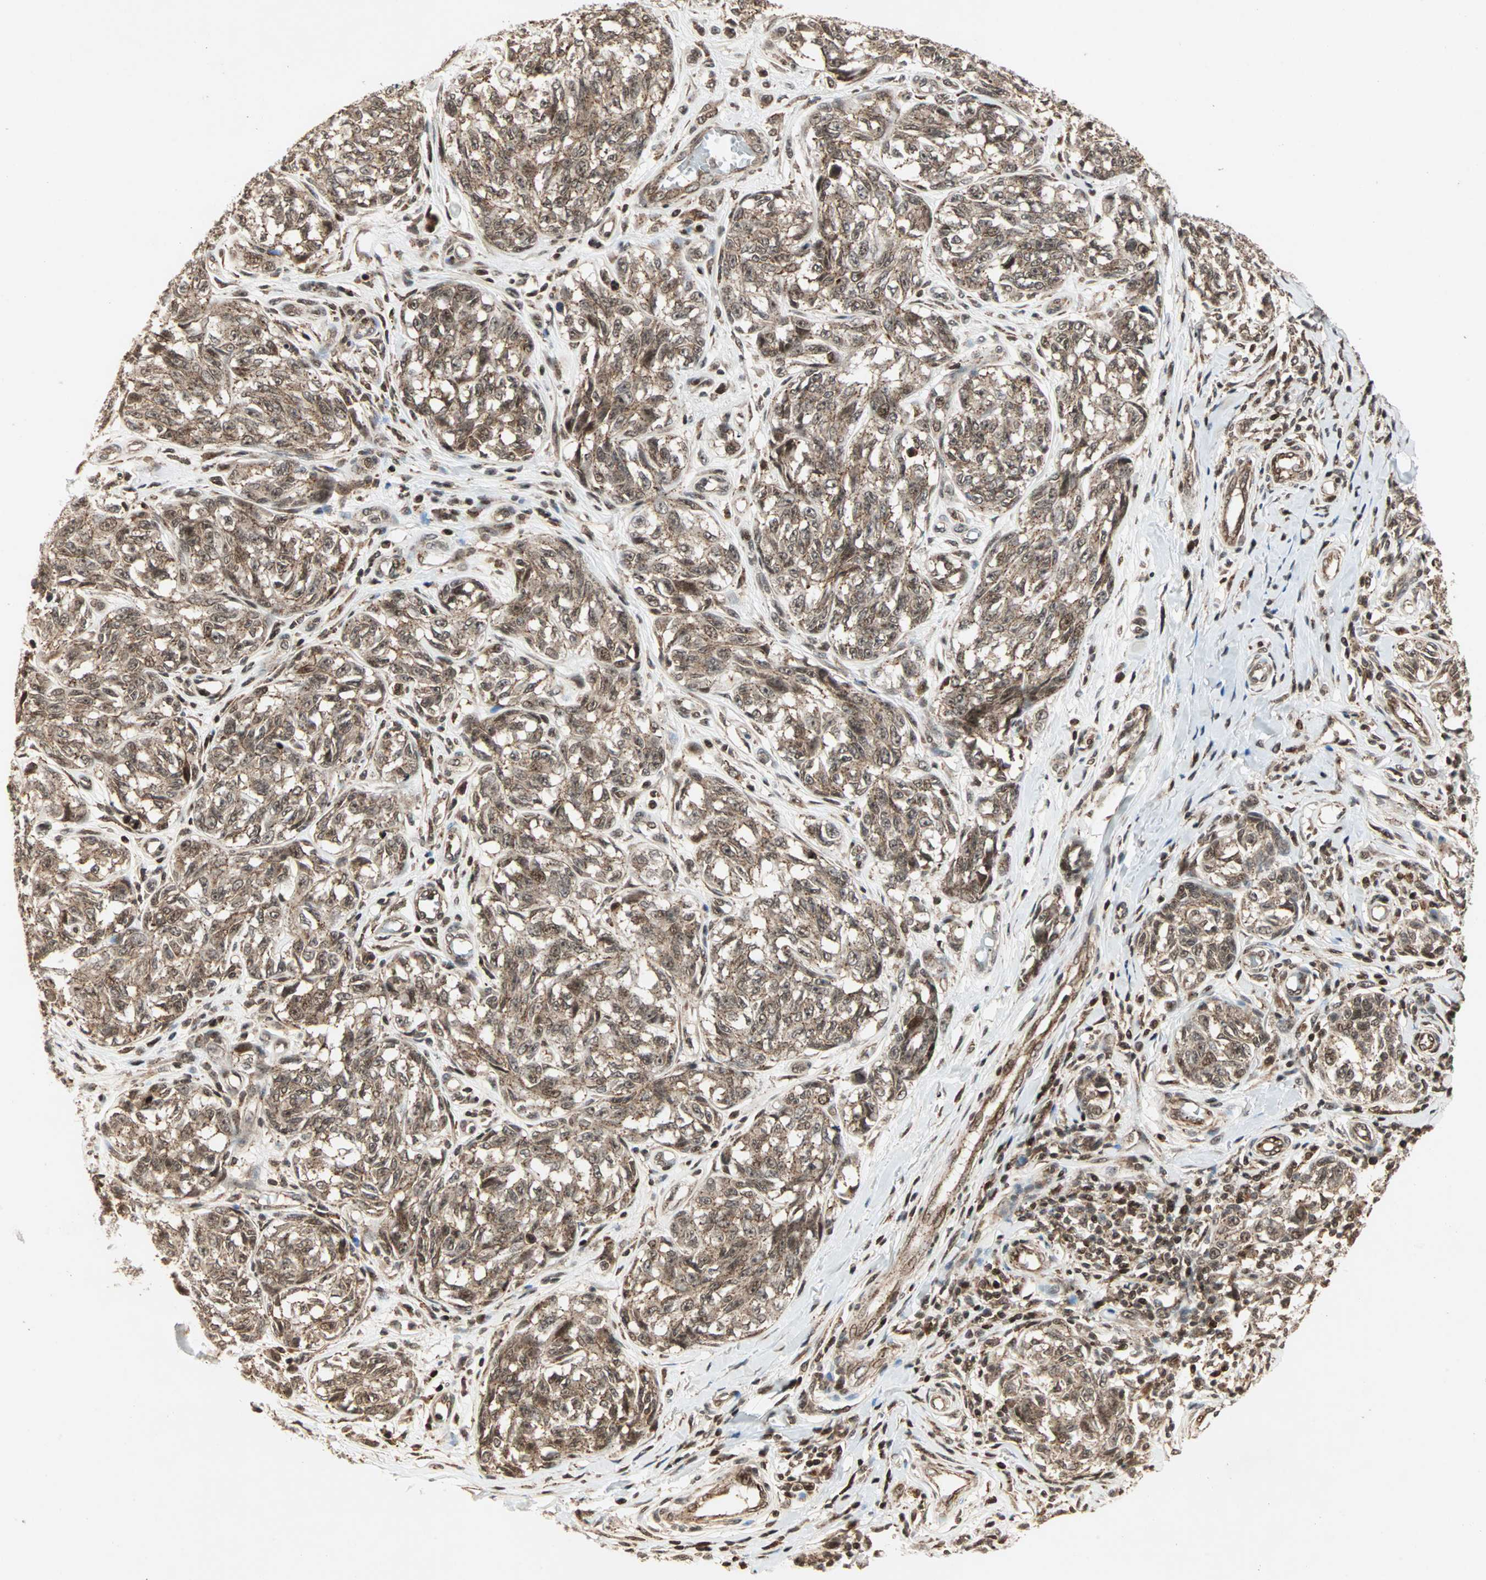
{"staining": {"intensity": "strong", "quantity": ">75%", "location": "cytoplasmic/membranous,nuclear"}, "tissue": "melanoma", "cell_type": "Tumor cells", "image_type": "cancer", "snomed": [{"axis": "morphology", "description": "Malignant melanoma, NOS"}, {"axis": "topography", "description": "Skin"}], "caption": "Brown immunohistochemical staining in human malignant melanoma exhibits strong cytoplasmic/membranous and nuclear positivity in about >75% of tumor cells.", "gene": "ZBED9", "patient": {"sex": "female", "age": 64}}